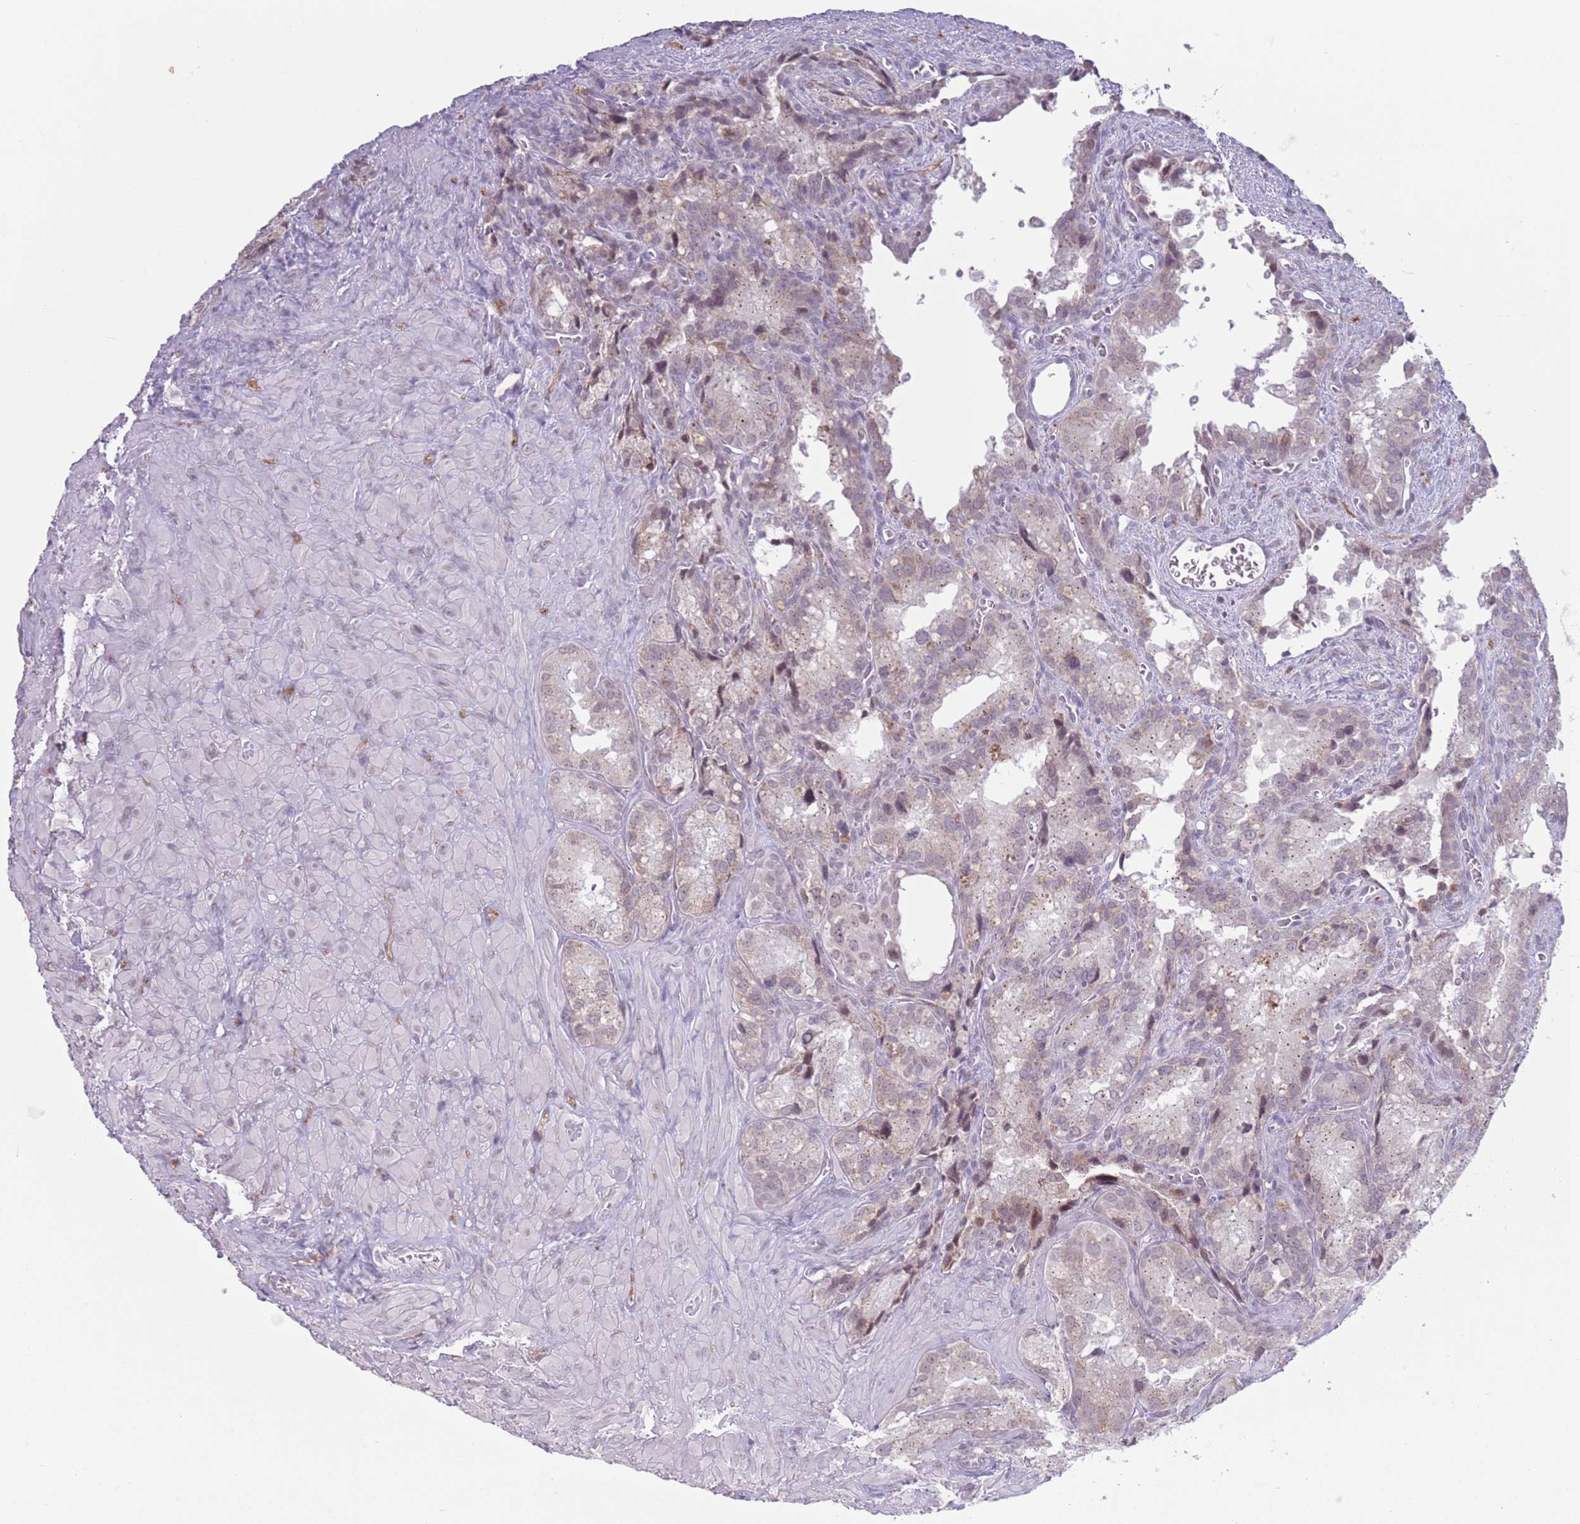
{"staining": {"intensity": "moderate", "quantity": "<25%", "location": "cytoplasmic/membranous,nuclear"}, "tissue": "seminal vesicle", "cell_type": "Glandular cells", "image_type": "normal", "snomed": [{"axis": "morphology", "description": "Normal tissue, NOS"}, {"axis": "topography", "description": "Seminal veicle"}], "caption": "Protein expression analysis of unremarkable seminal vesicle reveals moderate cytoplasmic/membranous,nuclear positivity in about <25% of glandular cells. (Stains: DAB (3,3'-diaminobenzidine) in brown, nuclei in blue, Microscopy: brightfield microscopy at high magnification).", "gene": "MRPL34", "patient": {"sex": "male", "age": 62}}